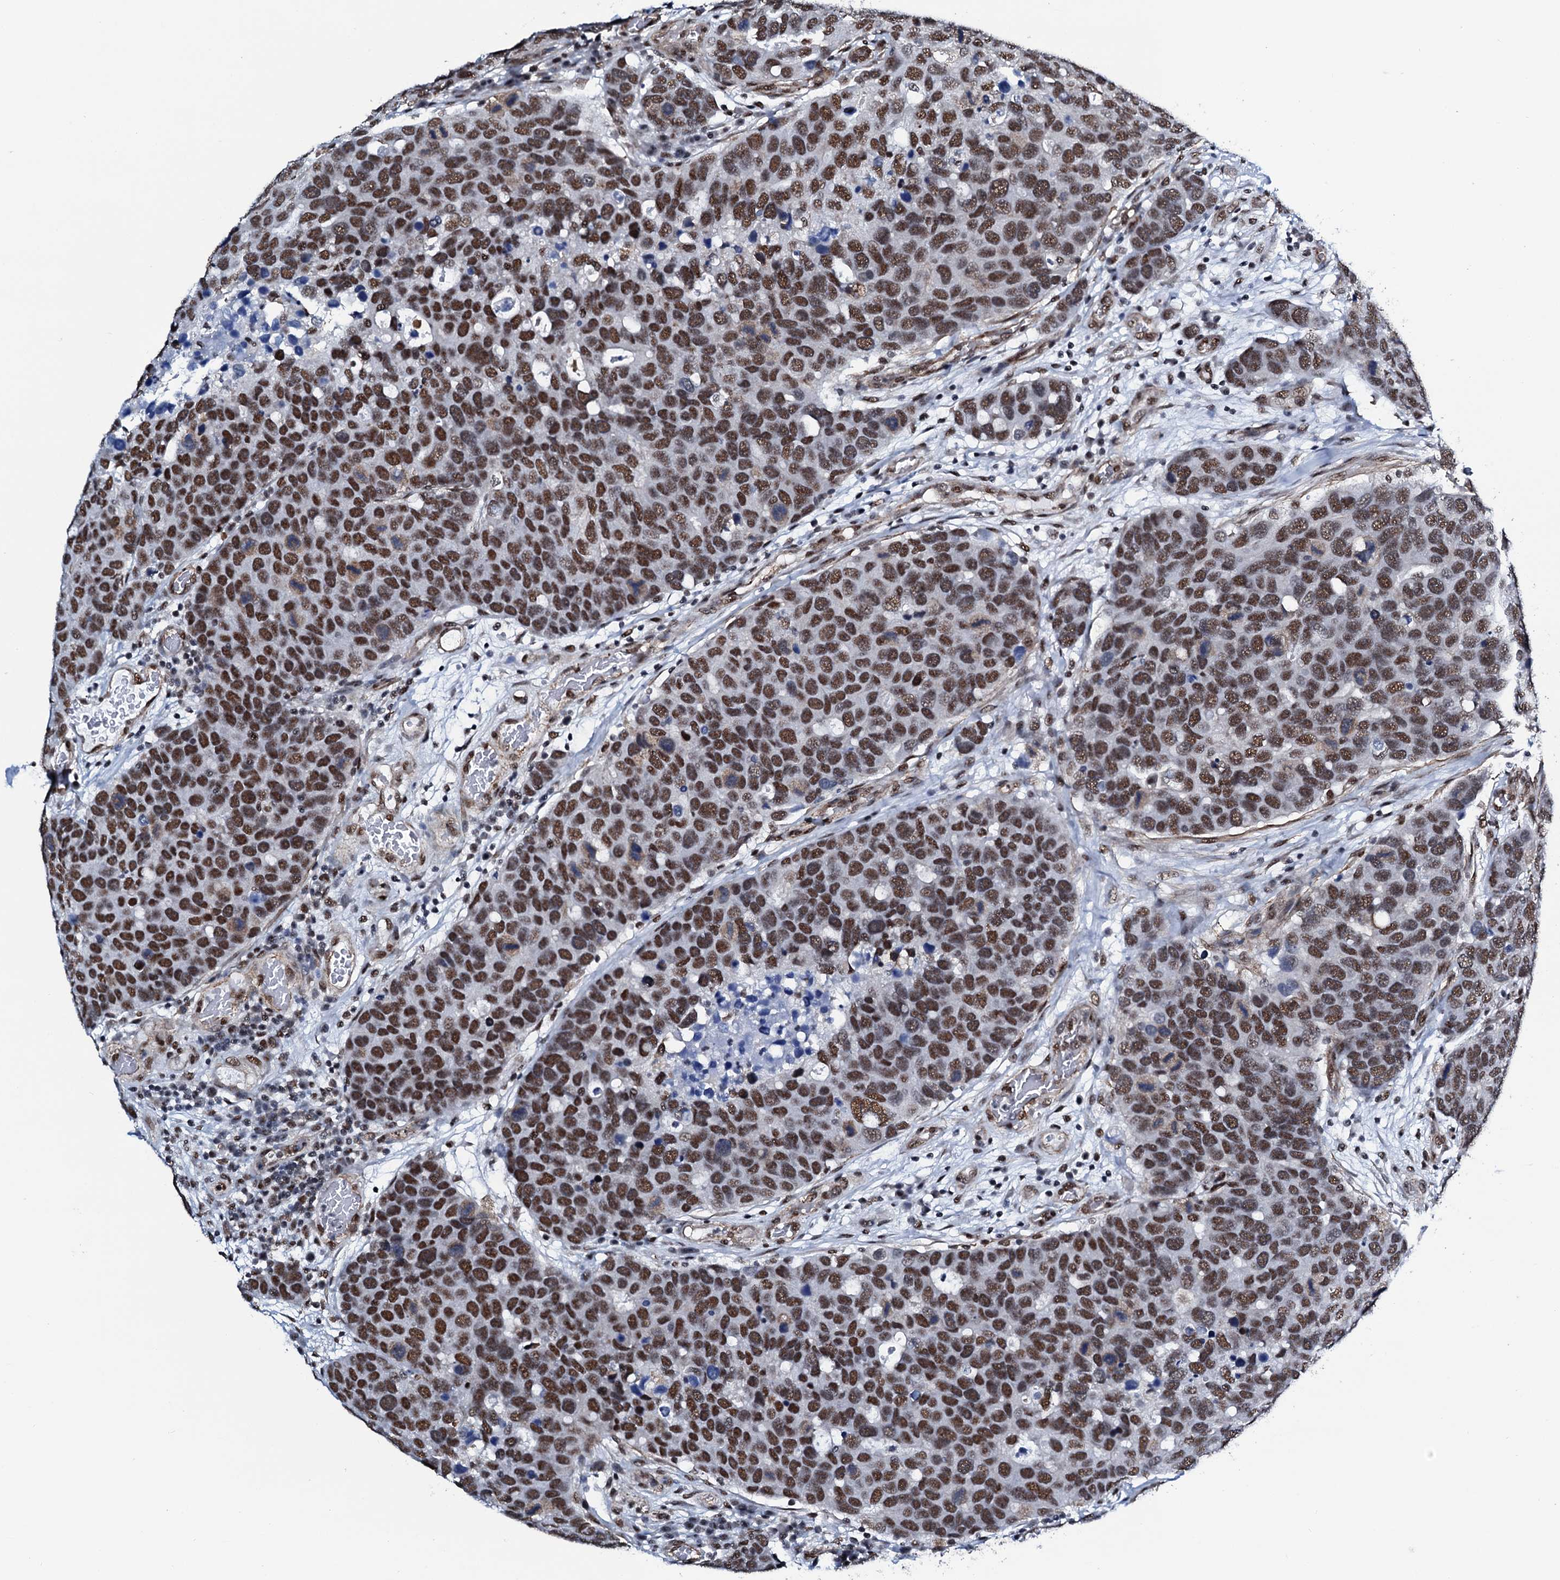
{"staining": {"intensity": "moderate", "quantity": ">75%", "location": "nuclear"}, "tissue": "breast cancer", "cell_type": "Tumor cells", "image_type": "cancer", "snomed": [{"axis": "morphology", "description": "Duct carcinoma"}, {"axis": "topography", "description": "Breast"}], "caption": "Immunohistochemical staining of human intraductal carcinoma (breast) shows moderate nuclear protein positivity in about >75% of tumor cells. (DAB (3,3'-diaminobenzidine) = brown stain, brightfield microscopy at high magnification).", "gene": "CWC15", "patient": {"sex": "female", "age": 83}}